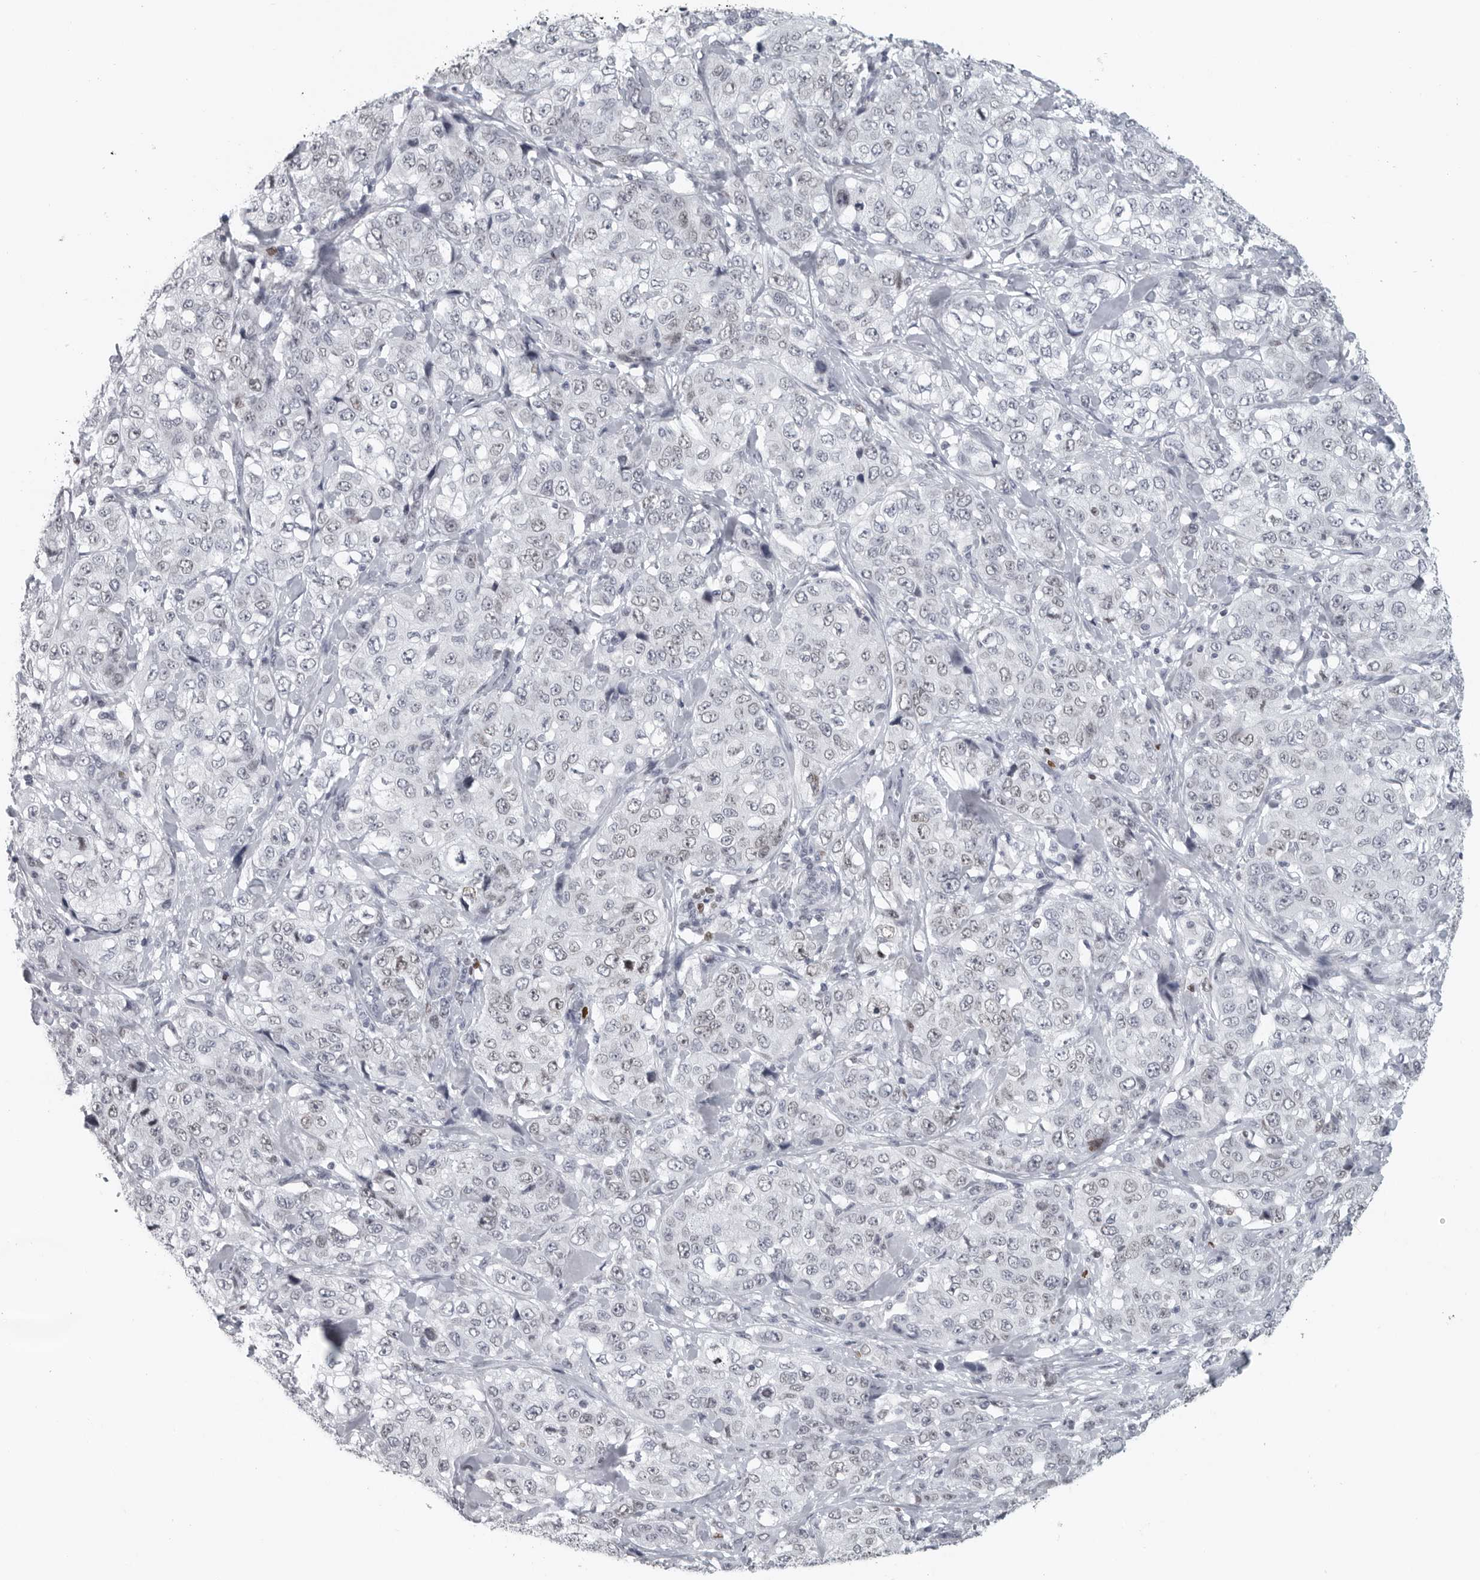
{"staining": {"intensity": "weak", "quantity": "<25%", "location": "nuclear"}, "tissue": "stomach cancer", "cell_type": "Tumor cells", "image_type": "cancer", "snomed": [{"axis": "morphology", "description": "Adenocarcinoma, NOS"}, {"axis": "topography", "description": "Stomach"}], "caption": "Tumor cells show no significant expression in stomach cancer.", "gene": "SATB2", "patient": {"sex": "male", "age": 48}}